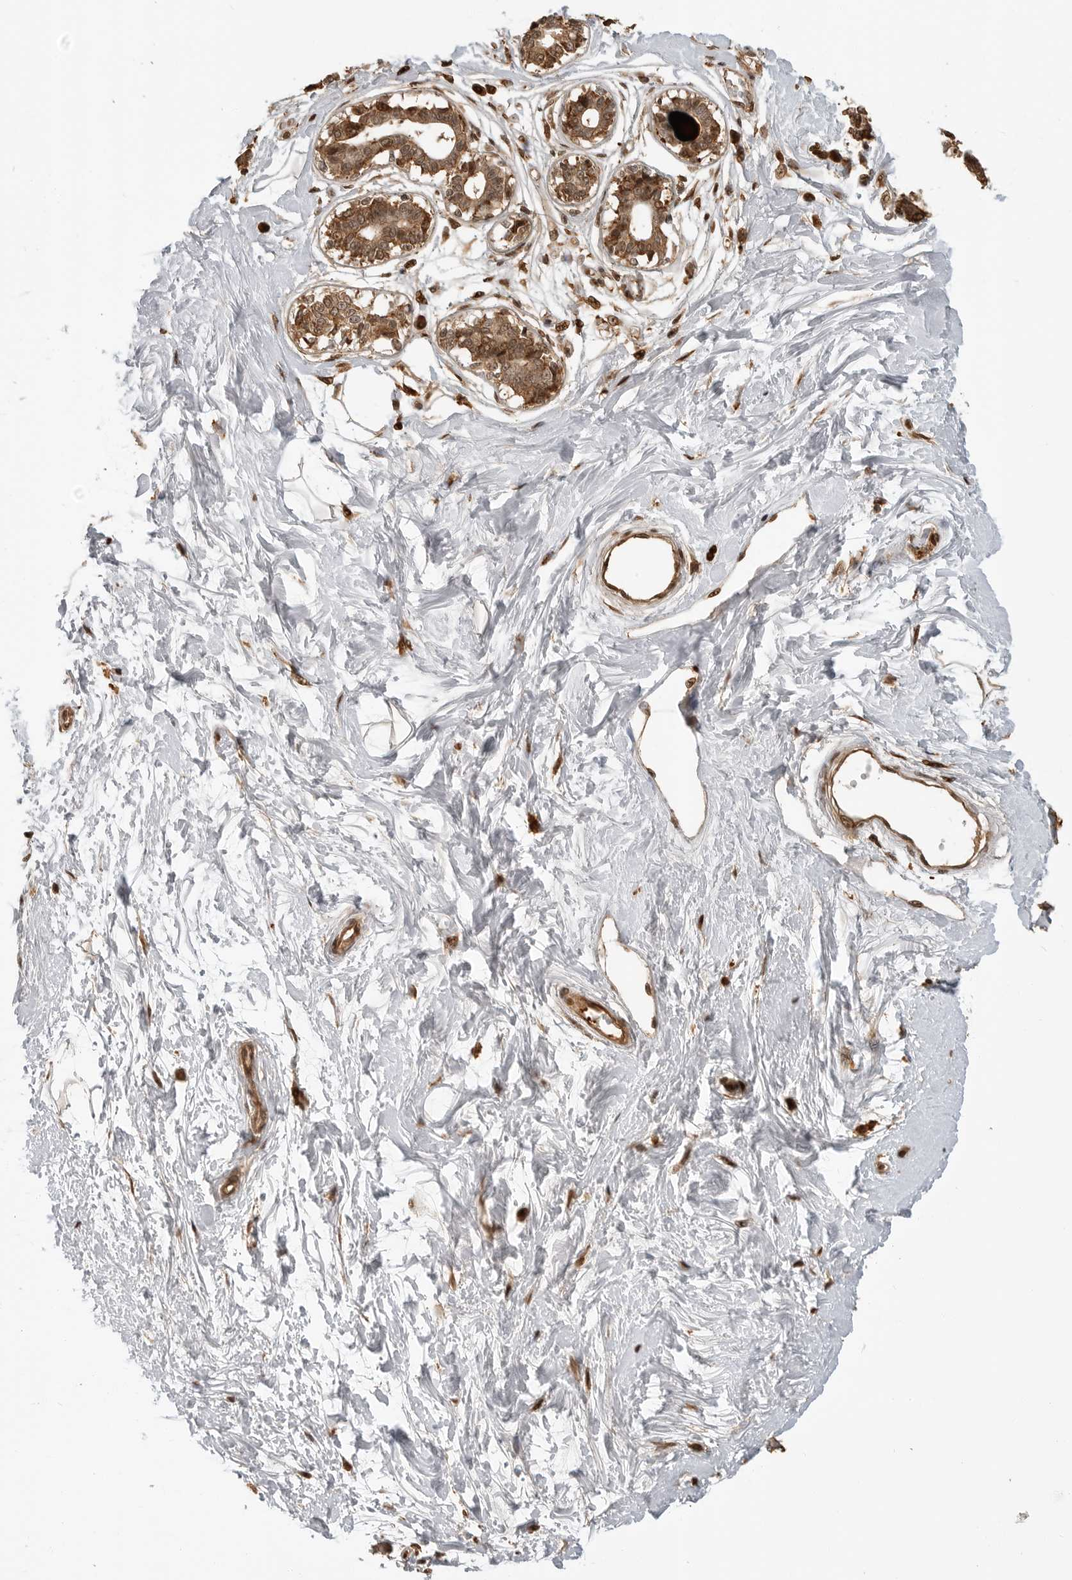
{"staining": {"intensity": "weak", "quantity": "25%-75%", "location": "cytoplasmic/membranous,nuclear"}, "tissue": "breast", "cell_type": "Adipocytes", "image_type": "normal", "snomed": [{"axis": "morphology", "description": "Normal tissue, NOS"}, {"axis": "topography", "description": "Breast"}], "caption": "The image demonstrates immunohistochemical staining of normal breast. There is weak cytoplasmic/membranous,nuclear positivity is present in about 25%-75% of adipocytes.", "gene": "BMP2K", "patient": {"sex": "female", "age": 45}}